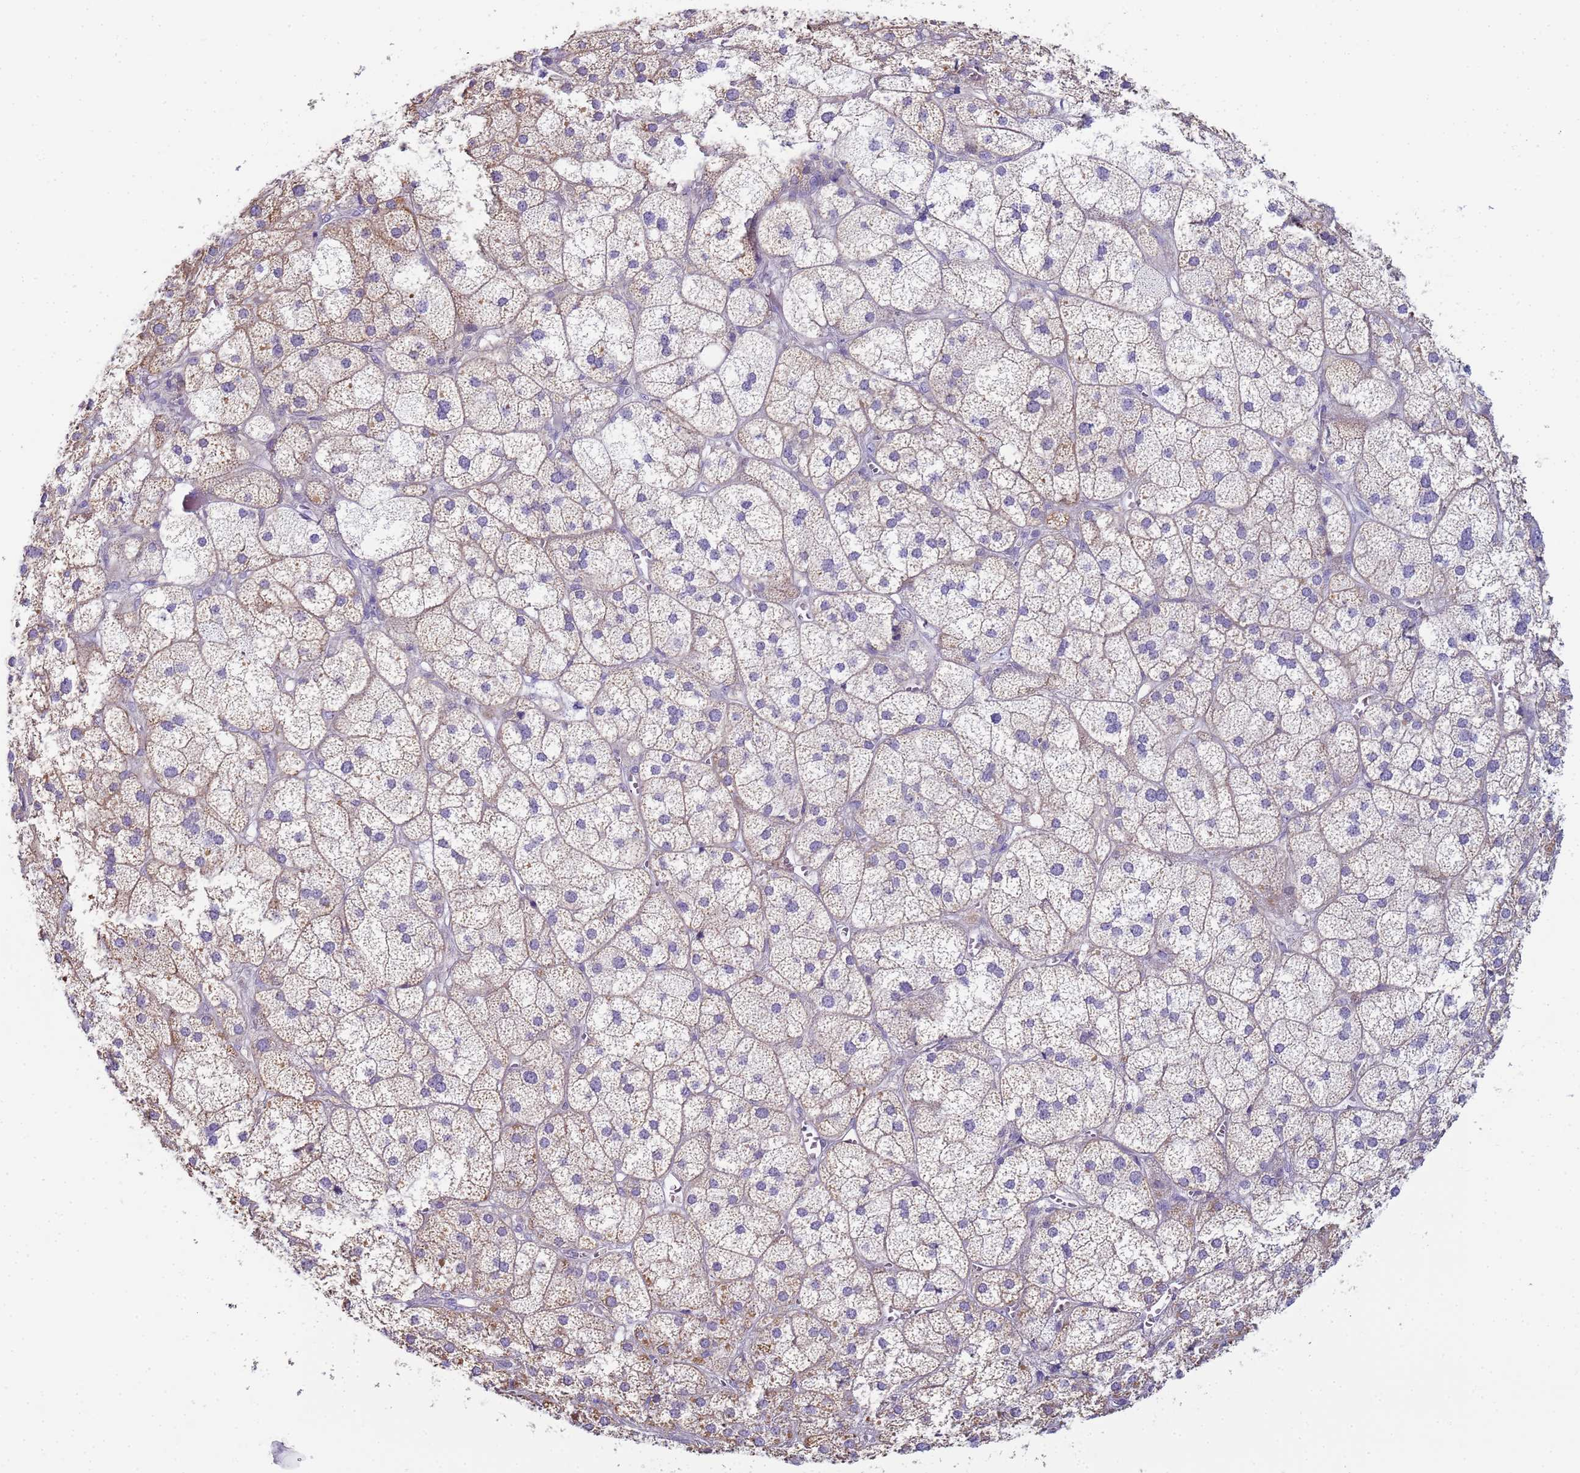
{"staining": {"intensity": "negative", "quantity": "none", "location": "none"}, "tissue": "adrenal gland", "cell_type": "Glandular cells", "image_type": "normal", "snomed": [{"axis": "morphology", "description": "Normal tissue, NOS"}, {"axis": "topography", "description": "Adrenal gland"}], "caption": "Immunohistochemistry (IHC) of normal adrenal gland shows no expression in glandular cells.", "gene": "CR1", "patient": {"sex": "female", "age": 61}}